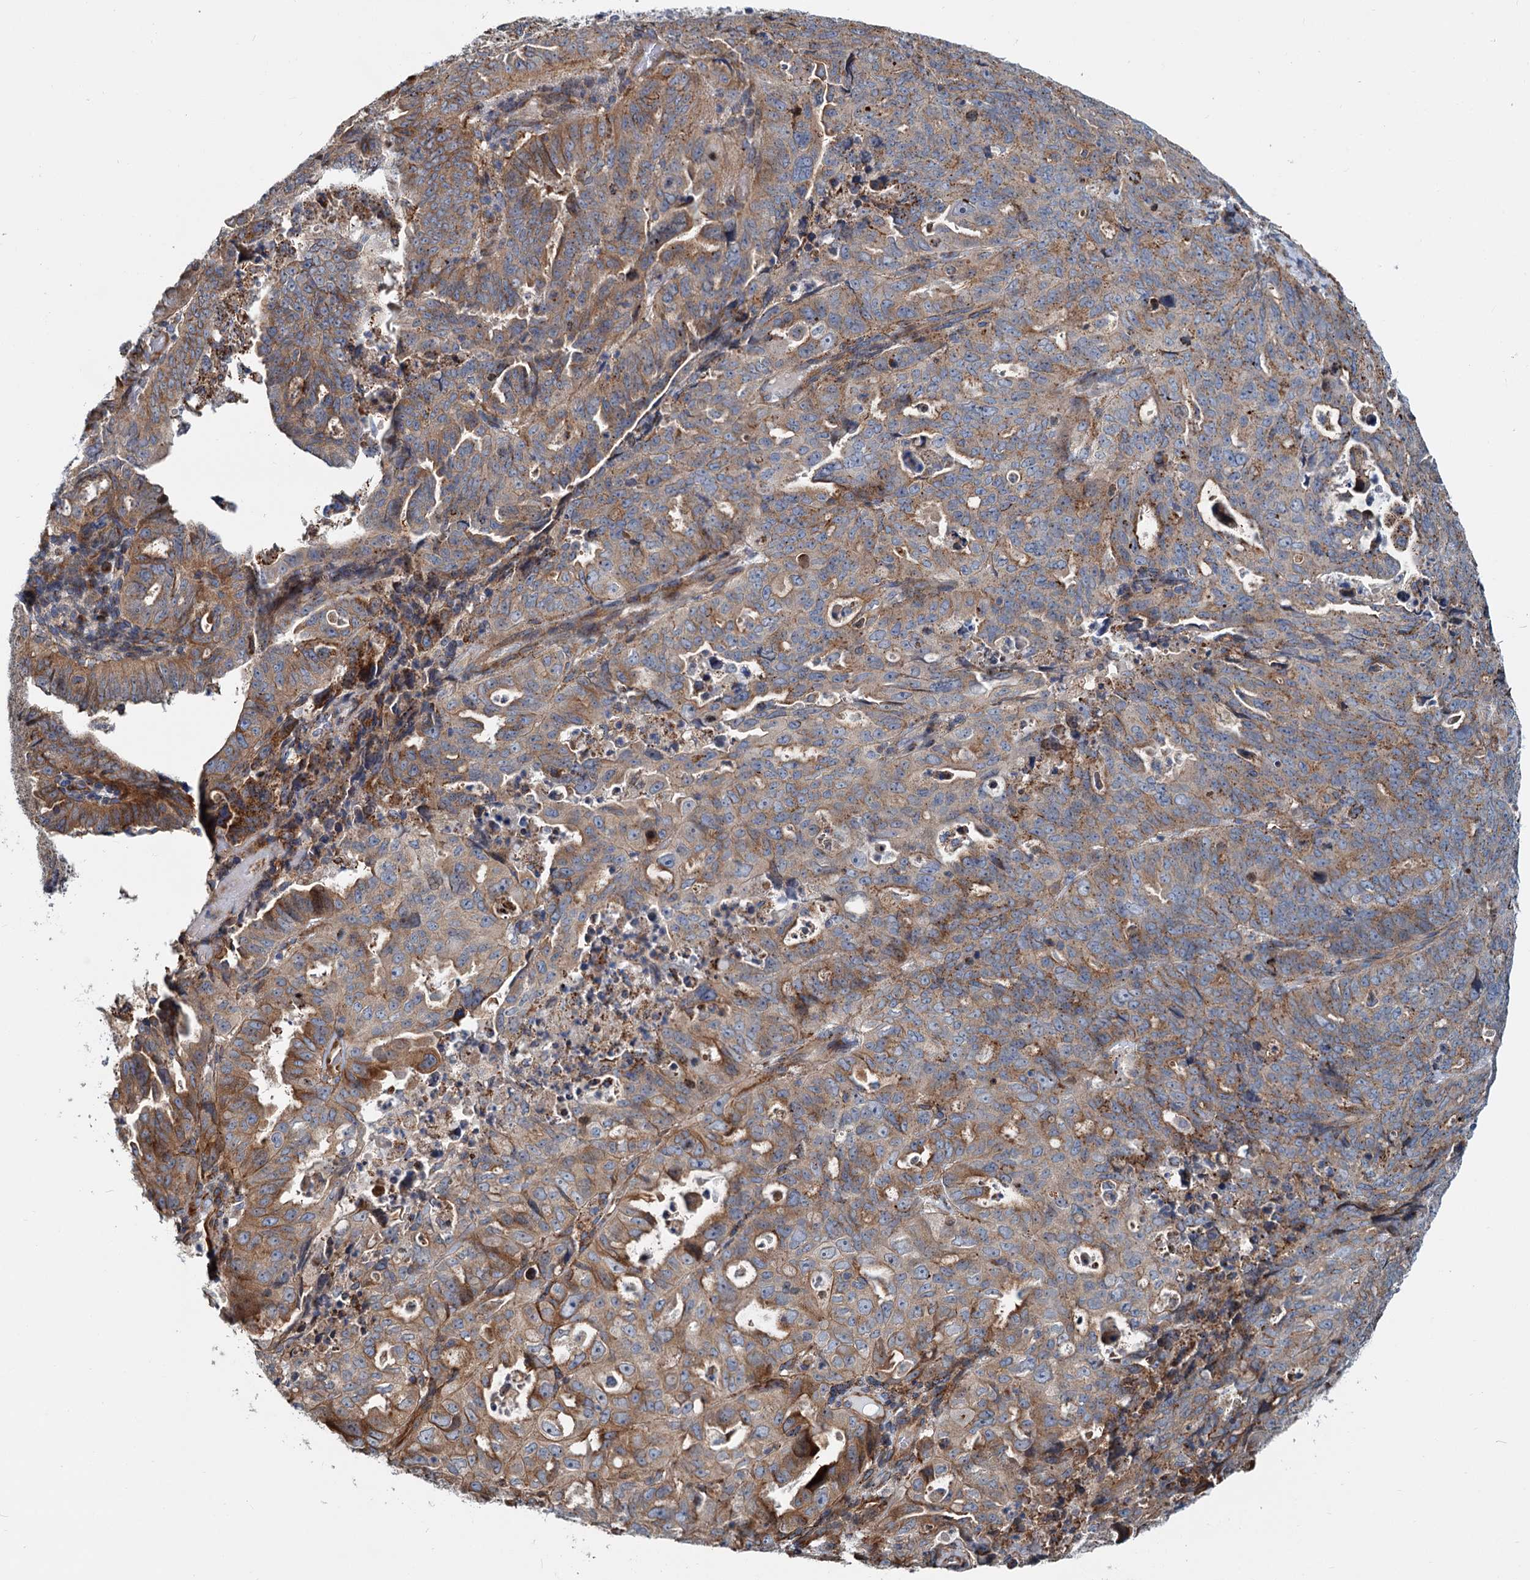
{"staining": {"intensity": "strong", "quantity": "25%-75%", "location": "cytoplasmic/membranous"}, "tissue": "endometrial cancer", "cell_type": "Tumor cells", "image_type": "cancer", "snomed": [{"axis": "morphology", "description": "Adenocarcinoma, NOS"}, {"axis": "topography", "description": "Endometrium"}], "caption": "Adenocarcinoma (endometrial) stained with a brown dye shows strong cytoplasmic/membranous positive expression in approximately 25%-75% of tumor cells.", "gene": "PSEN1", "patient": {"sex": "female", "age": 65}}